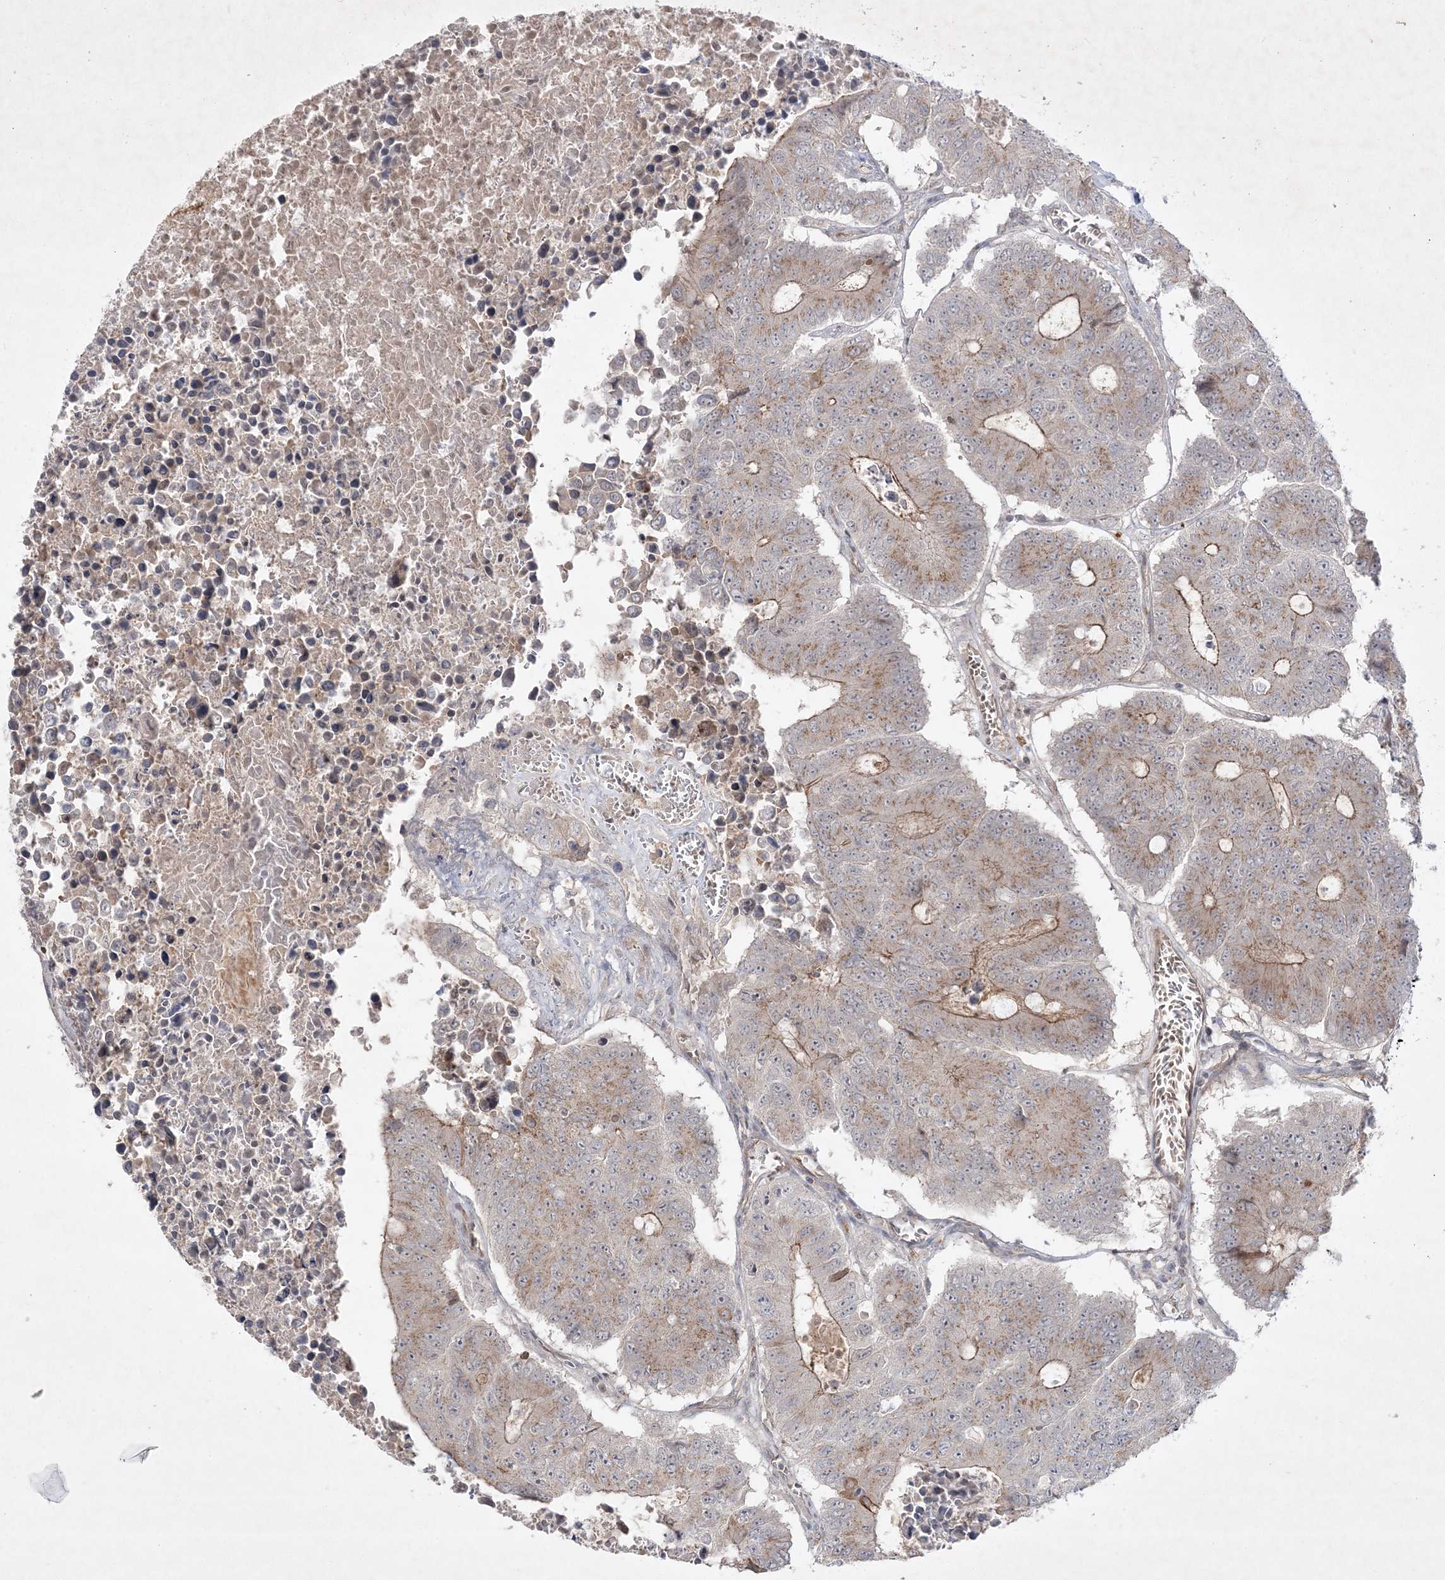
{"staining": {"intensity": "weak", "quantity": ">75%", "location": "cytoplasmic/membranous"}, "tissue": "colorectal cancer", "cell_type": "Tumor cells", "image_type": "cancer", "snomed": [{"axis": "morphology", "description": "Adenocarcinoma, NOS"}, {"axis": "topography", "description": "Colon"}], "caption": "Protein staining by immunohistochemistry (IHC) exhibits weak cytoplasmic/membranous positivity in about >75% of tumor cells in colorectal cancer (adenocarcinoma). (DAB (3,3'-diaminobenzidine) = brown stain, brightfield microscopy at high magnification).", "gene": "CLNK", "patient": {"sex": "male", "age": 87}}